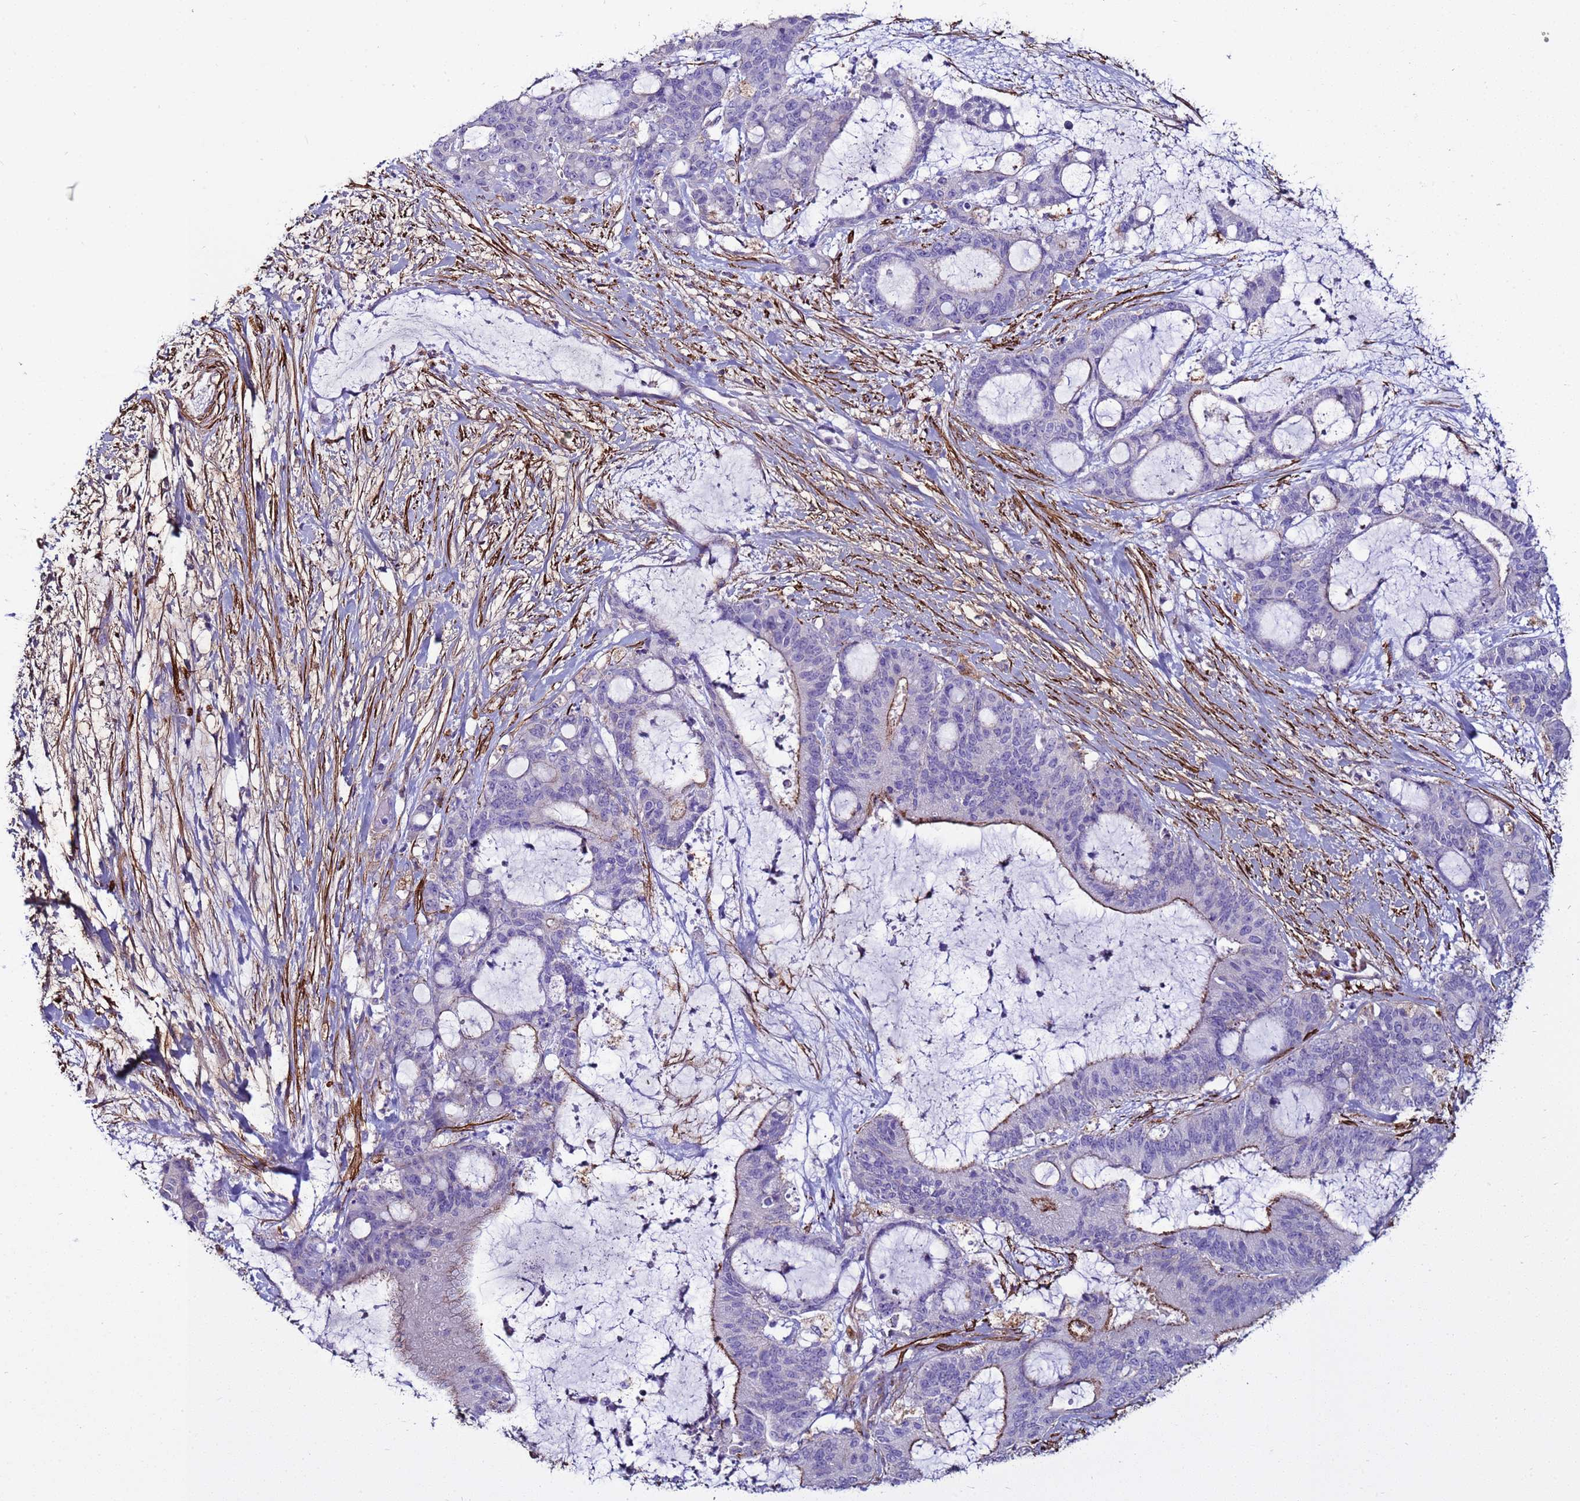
{"staining": {"intensity": "negative", "quantity": "none", "location": "none"}, "tissue": "liver cancer", "cell_type": "Tumor cells", "image_type": "cancer", "snomed": [{"axis": "morphology", "description": "Normal tissue, NOS"}, {"axis": "morphology", "description": "Cholangiocarcinoma"}, {"axis": "topography", "description": "Liver"}, {"axis": "topography", "description": "Peripheral nerve tissue"}], "caption": "Liver cholangiocarcinoma stained for a protein using IHC displays no positivity tumor cells.", "gene": "RABL2B", "patient": {"sex": "female", "age": 73}}